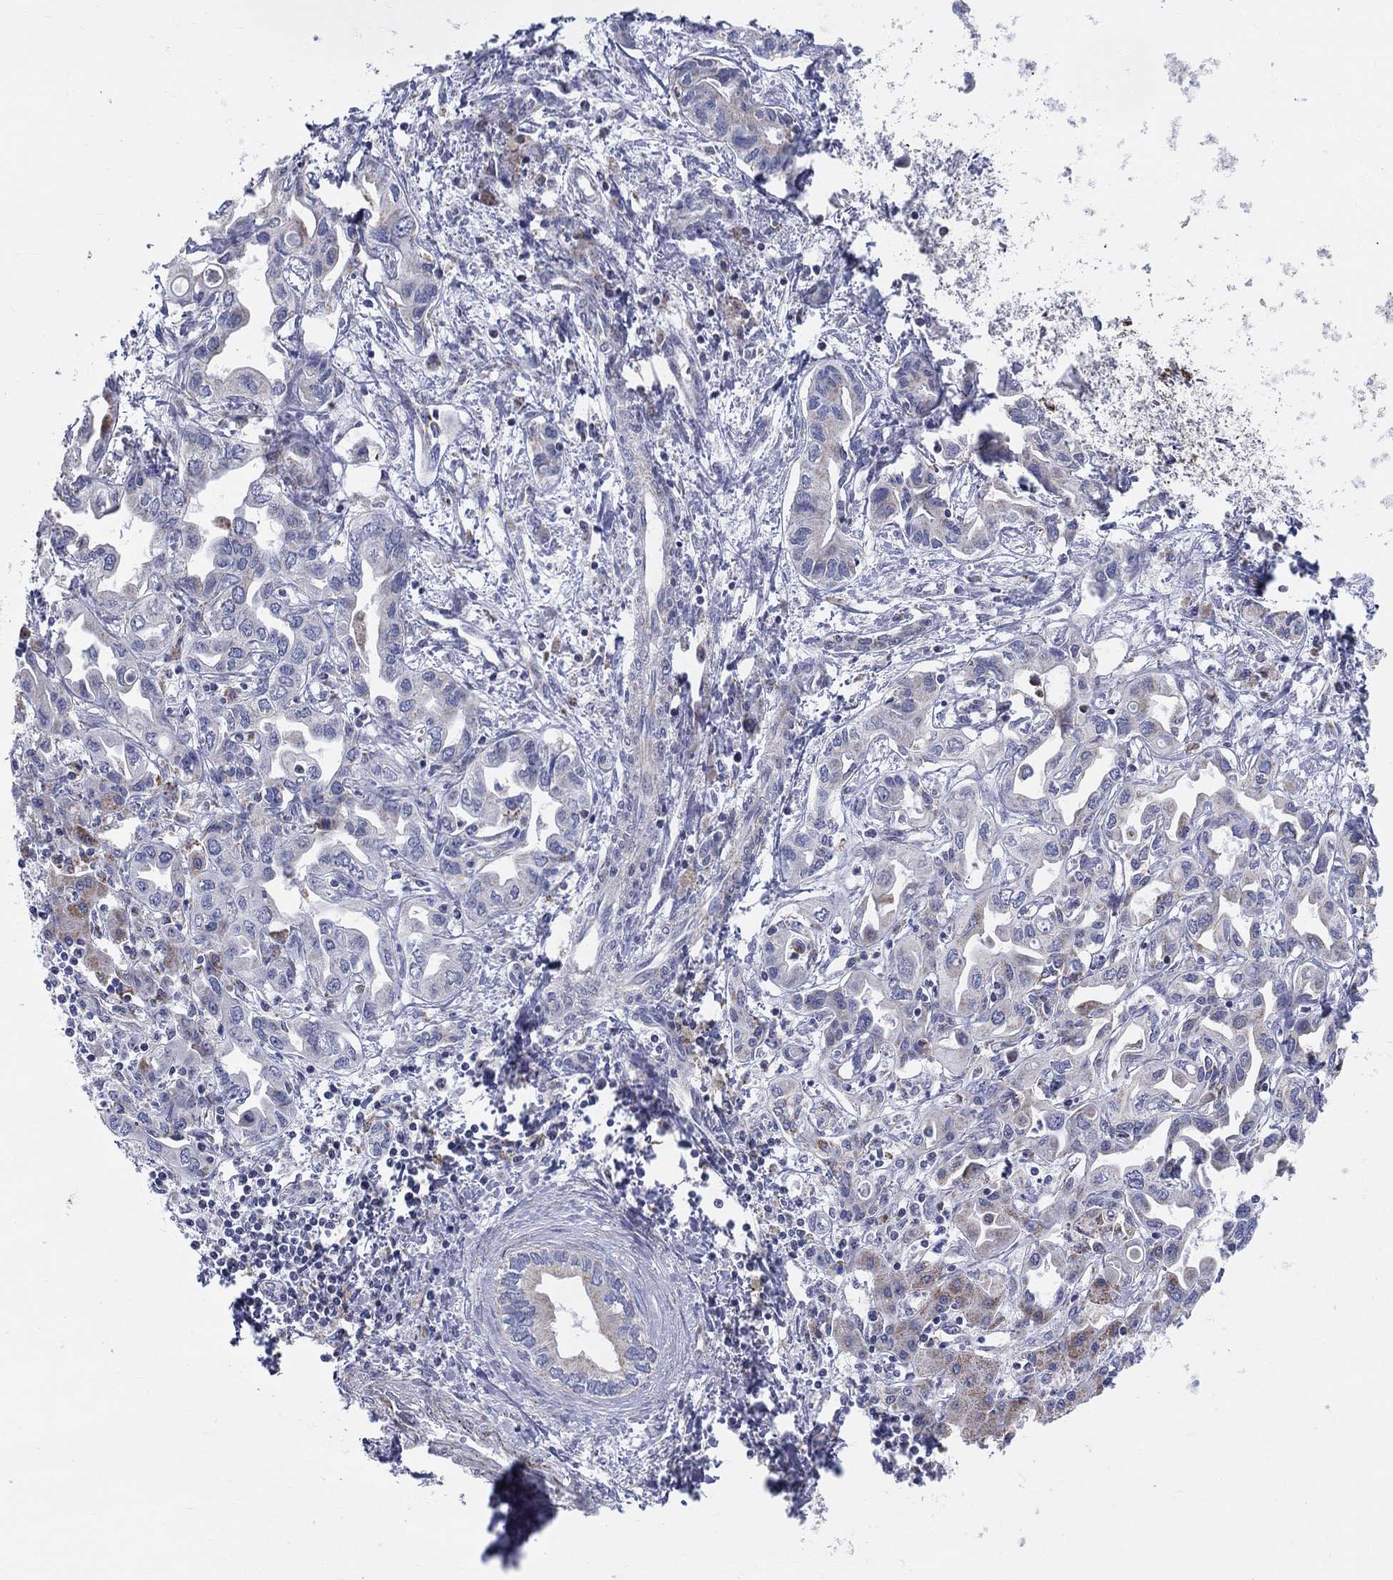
{"staining": {"intensity": "negative", "quantity": "none", "location": "none"}, "tissue": "liver cancer", "cell_type": "Tumor cells", "image_type": "cancer", "snomed": [{"axis": "morphology", "description": "Cholangiocarcinoma"}, {"axis": "topography", "description": "Liver"}], "caption": "The micrograph reveals no significant positivity in tumor cells of liver cancer.", "gene": "KISS1R", "patient": {"sex": "female", "age": 64}}